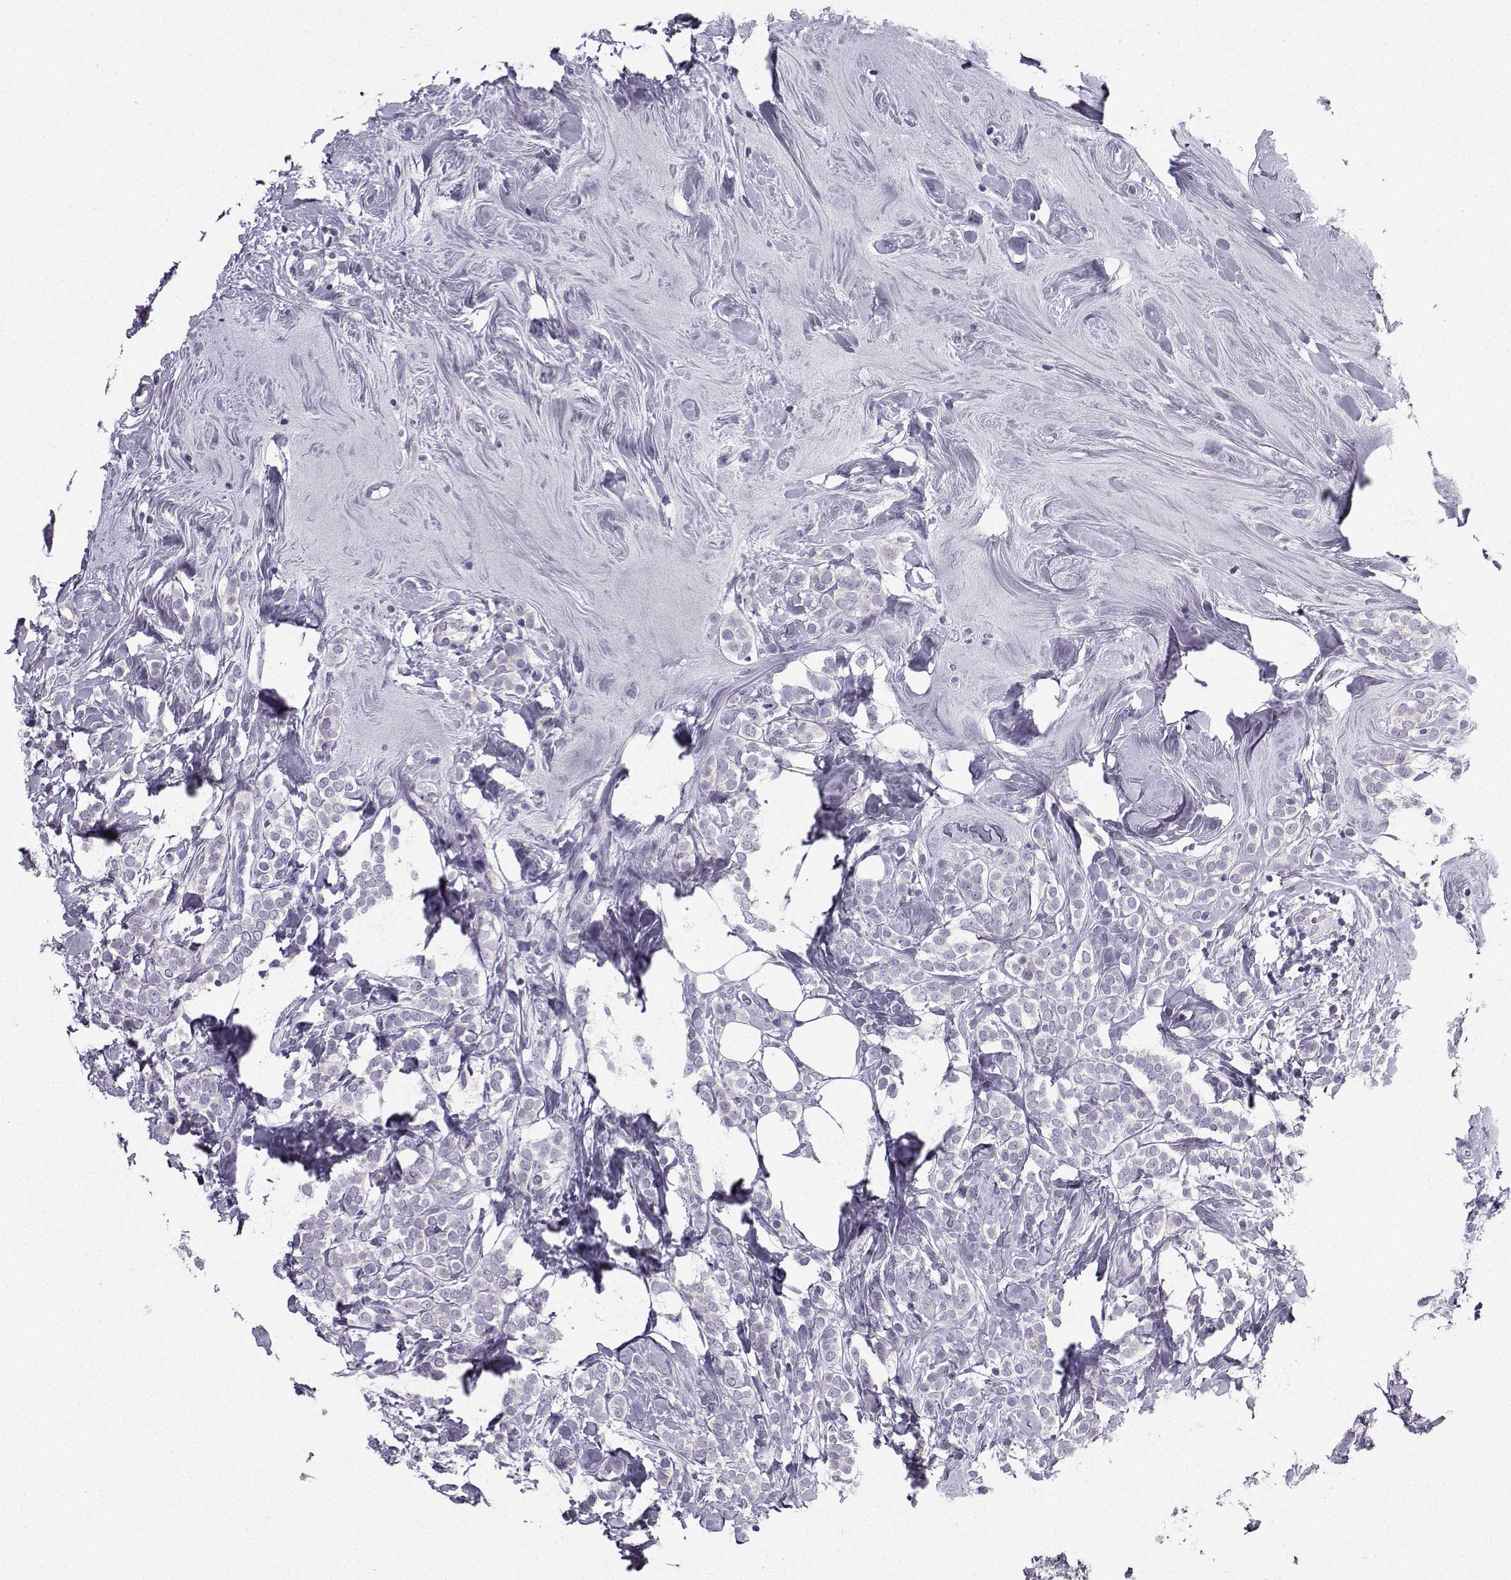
{"staining": {"intensity": "negative", "quantity": "none", "location": "none"}, "tissue": "breast cancer", "cell_type": "Tumor cells", "image_type": "cancer", "snomed": [{"axis": "morphology", "description": "Lobular carcinoma"}, {"axis": "topography", "description": "Breast"}], "caption": "High magnification brightfield microscopy of breast cancer stained with DAB (brown) and counterstained with hematoxylin (blue): tumor cells show no significant positivity. The staining was performed using DAB to visualize the protein expression in brown, while the nuclei were stained in blue with hematoxylin (Magnification: 20x).", "gene": "ZBTB8B", "patient": {"sex": "female", "age": 49}}